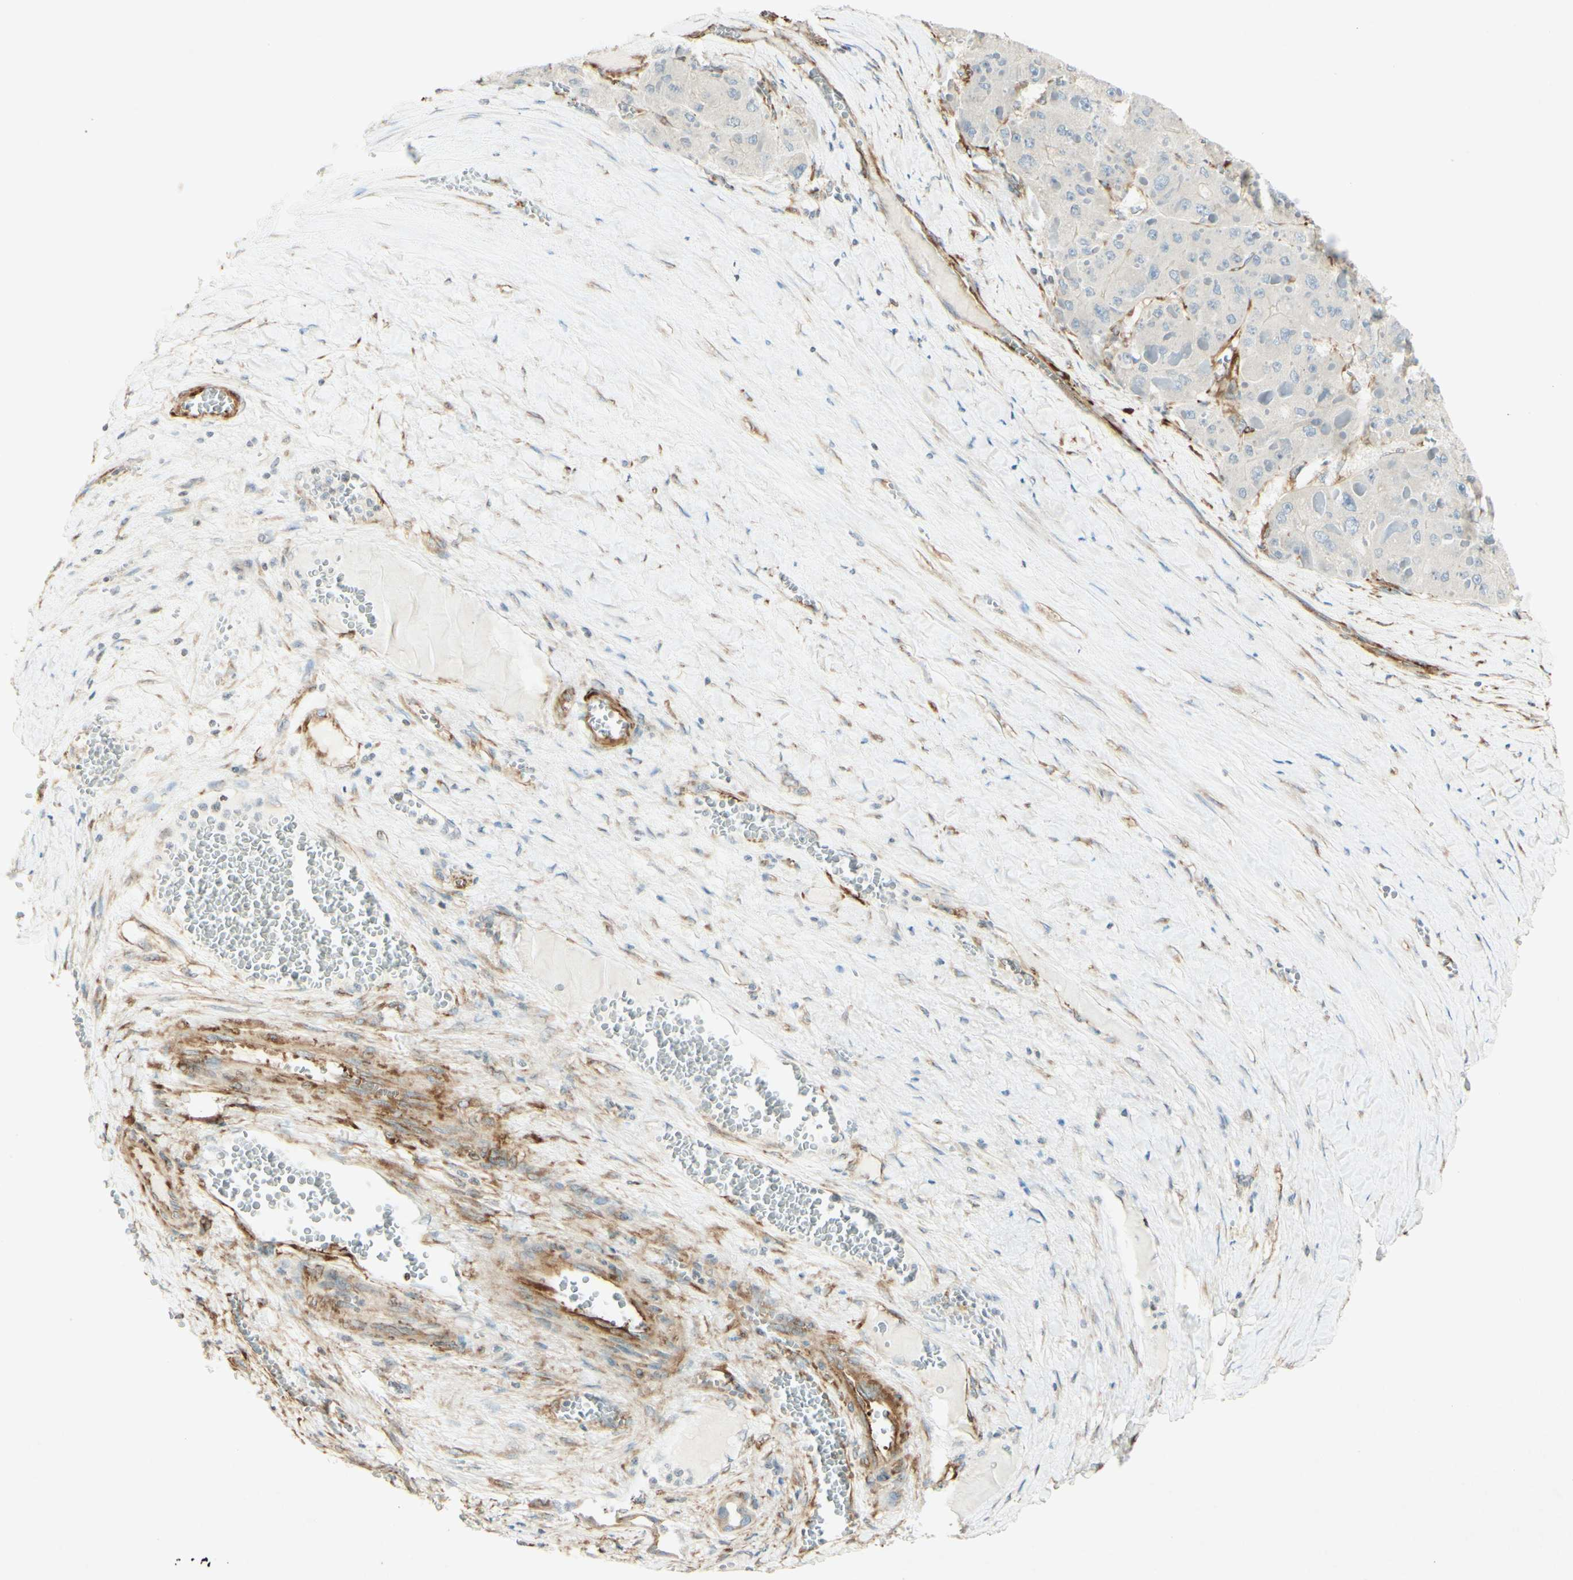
{"staining": {"intensity": "weak", "quantity": "<25%", "location": "cytoplasmic/membranous"}, "tissue": "liver cancer", "cell_type": "Tumor cells", "image_type": "cancer", "snomed": [{"axis": "morphology", "description": "Carcinoma, Hepatocellular, NOS"}, {"axis": "topography", "description": "Liver"}], "caption": "IHC of liver cancer exhibits no staining in tumor cells. The staining was performed using DAB (3,3'-diaminobenzidine) to visualize the protein expression in brown, while the nuclei were stained in blue with hematoxylin (Magnification: 20x).", "gene": "MAP1B", "patient": {"sex": "female", "age": 73}}